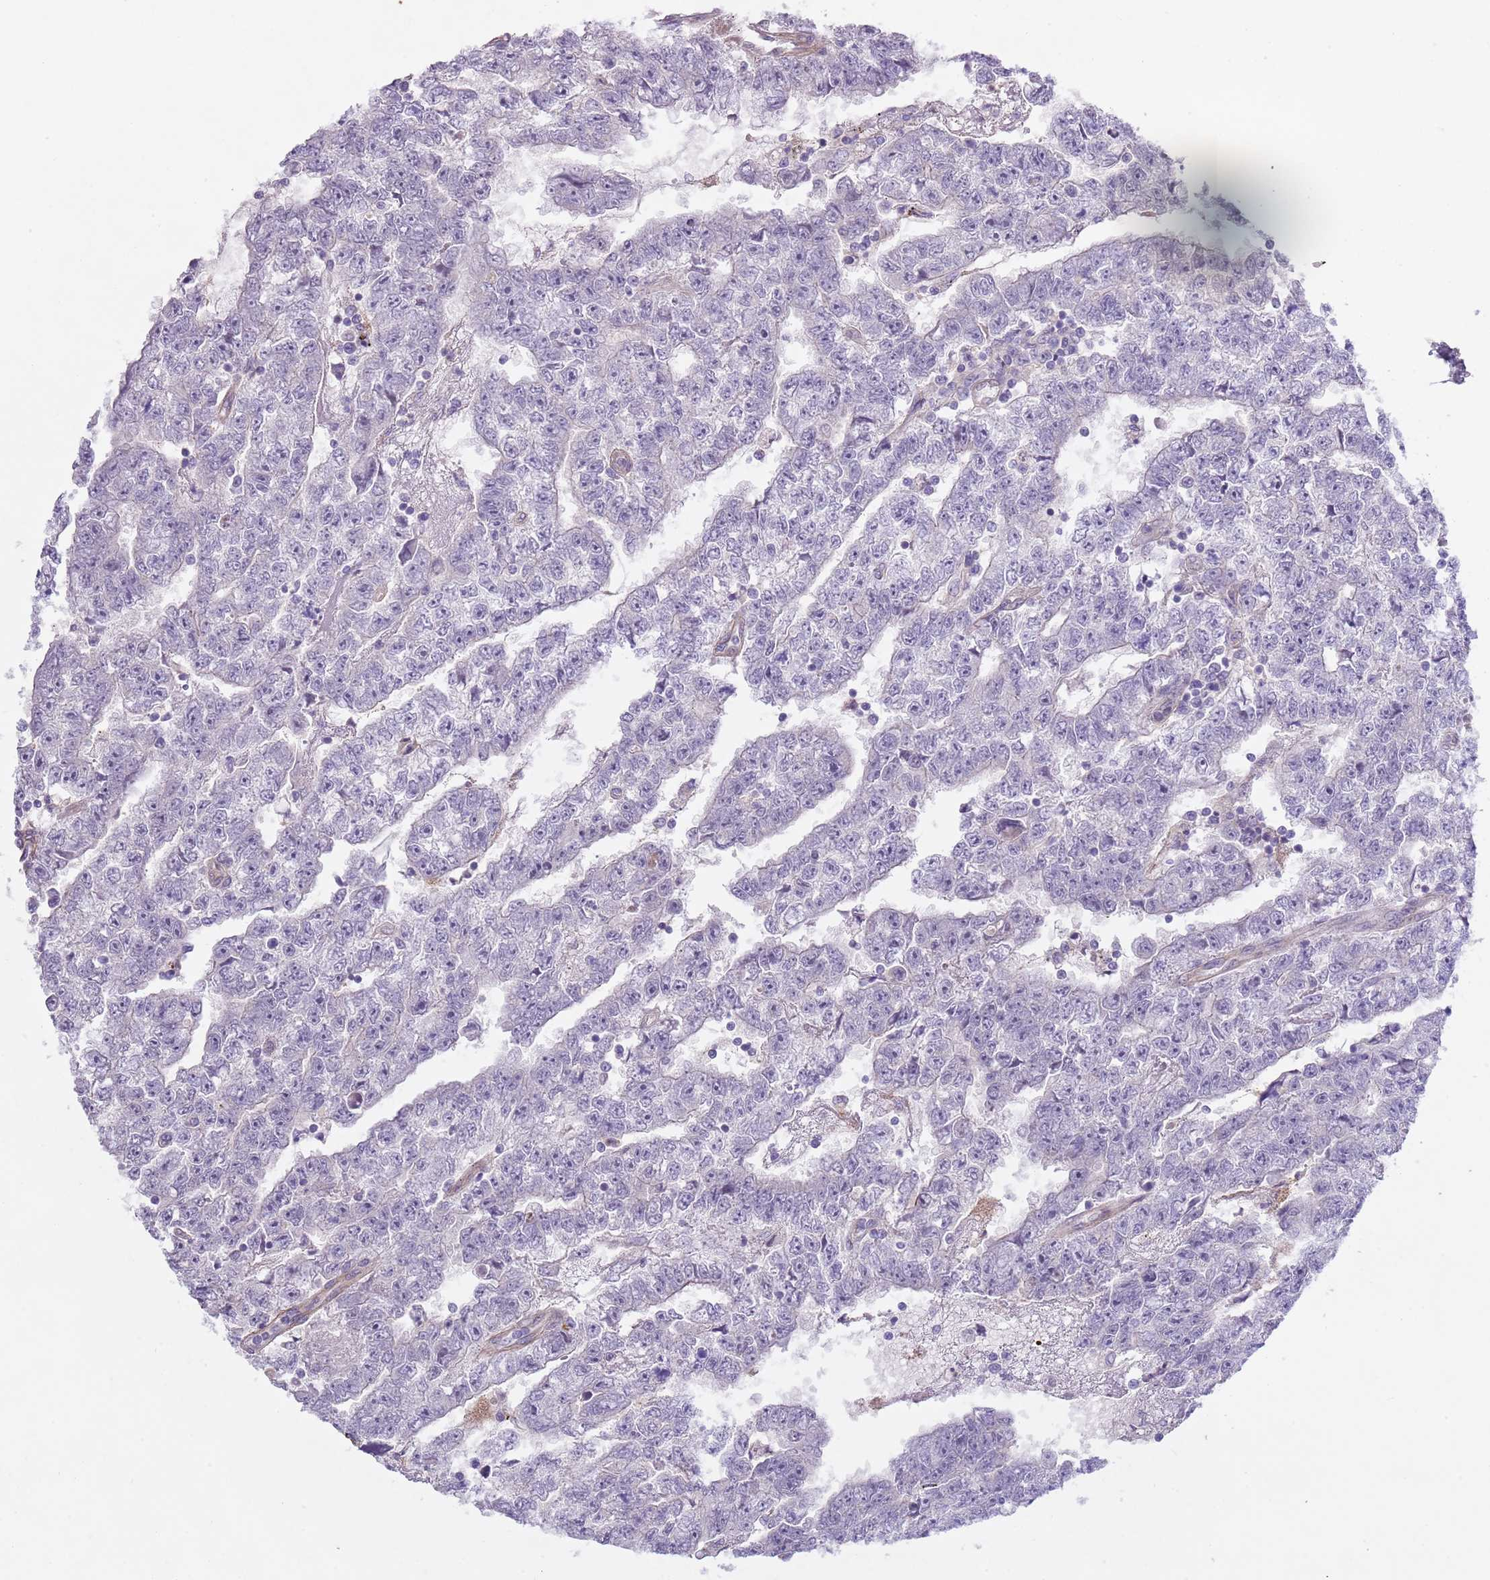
{"staining": {"intensity": "negative", "quantity": "none", "location": "none"}, "tissue": "testis cancer", "cell_type": "Tumor cells", "image_type": "cancer", "snomed": [{"axis": "morphology", "description": "Carcinoma, Embryonal, NOS"}, {"axis": "topography", "description": "Testis"}], "caption": "High power microscopy histopathology image of an immunohistochemistry (IHC) histopathology image of testis cancer (embryonal carcinoma), revealing no significant staining in tumor cells.", "gene": "TINAGL1", "patient": {"sex": "male", "age": 25}}